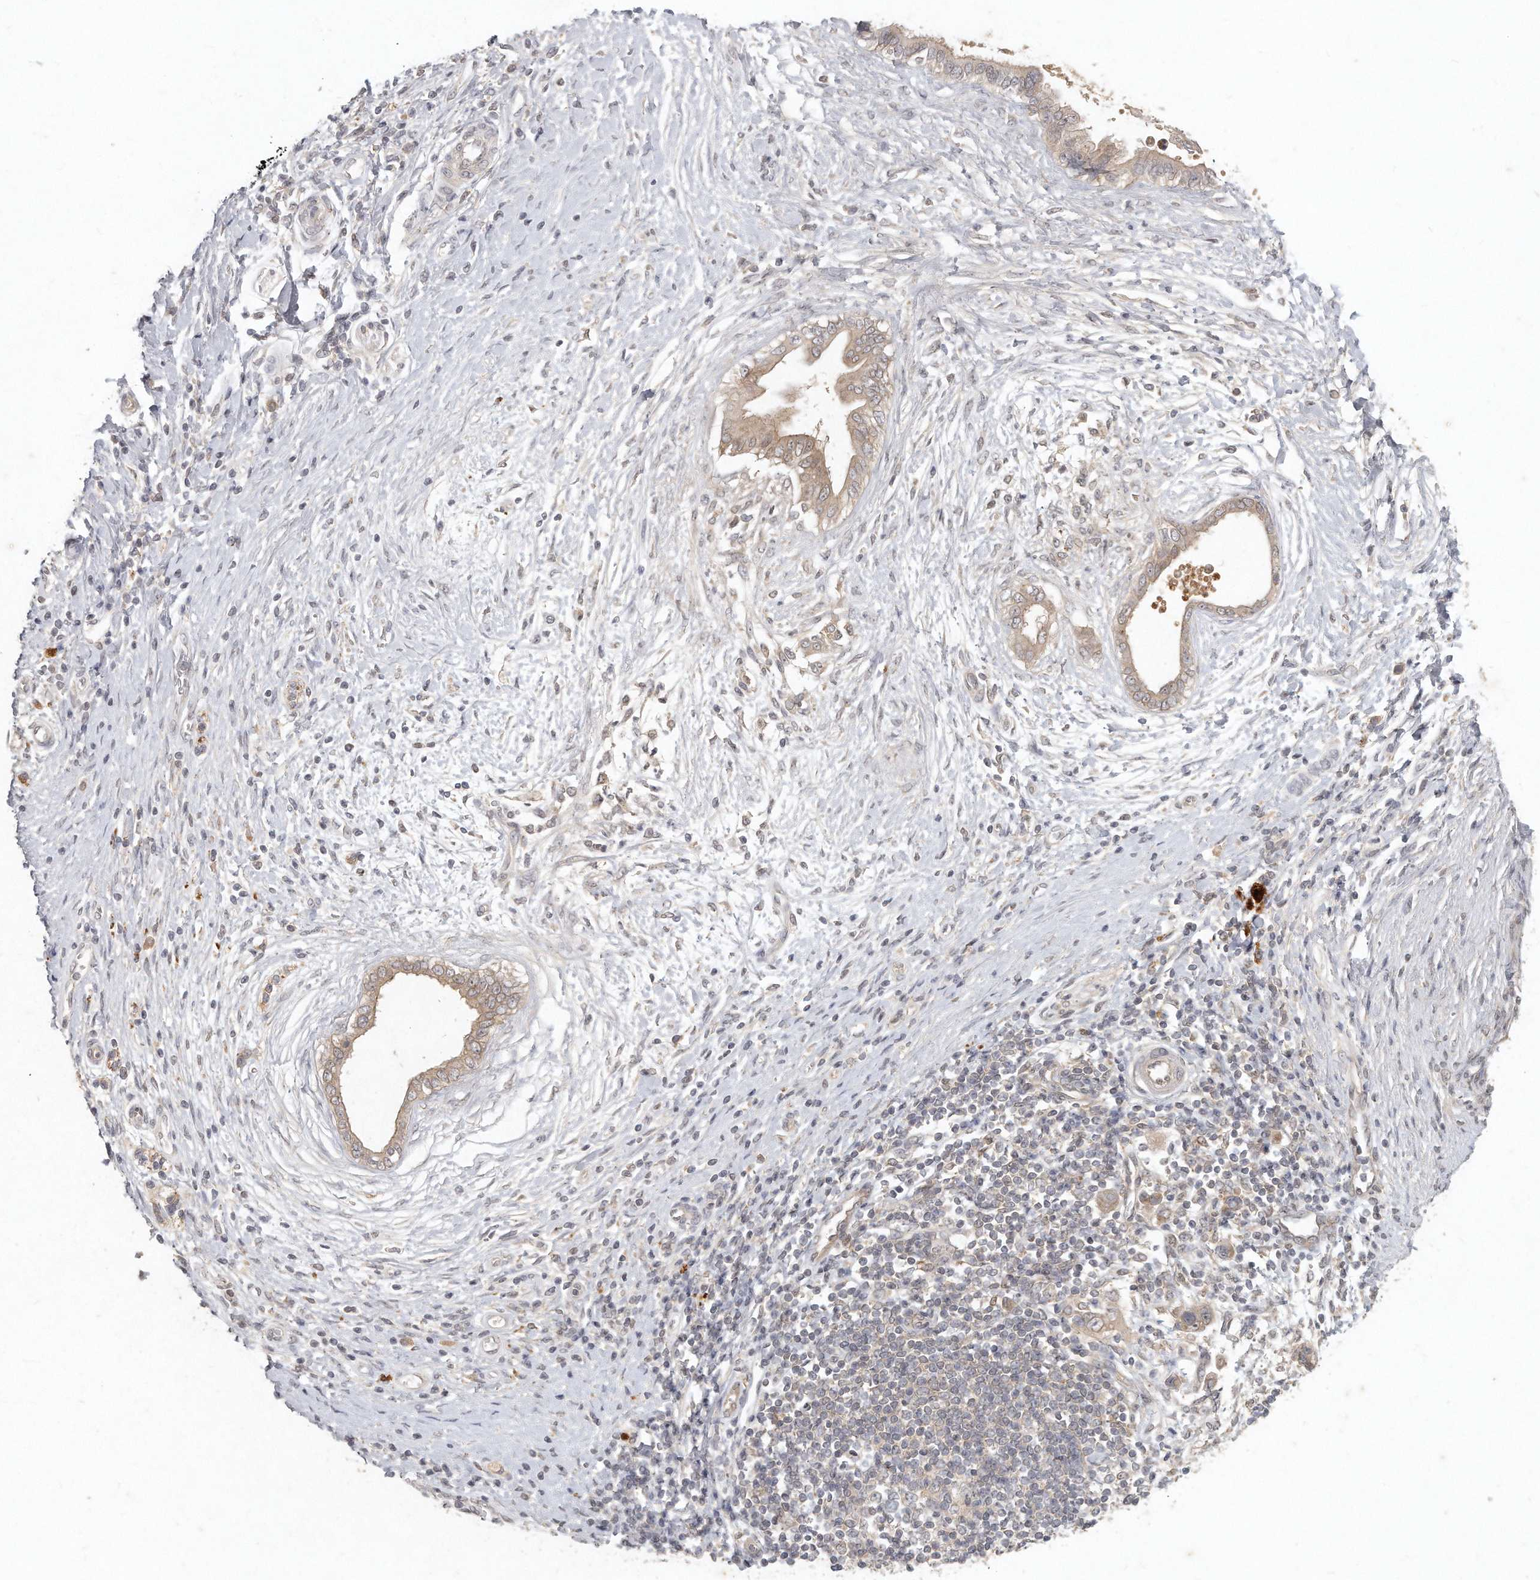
{"staining": {"intensity": "moderate", "quantity": ">75%", "location": "cytoplasmic/membranous"}, "tissue": "pancreatic cancer", "cell_type": "Tumor cells", "image_type": "cancer", "snomed": [{"axis": "morphology", "description": "Adenocarcinoma, NOS"}, {"axis": "topography", "description": "Pancreas"}], "caption": "This histopathology image demonstrates immunohistochemistry (IHC) staining of adenocarcinoma (pancreatic), with medium moderate cytoplasmic/membranous positivity in approximately >75% of tumor cells.", "gene": "LGALS8", "patient": {"sex": "female", "age": 72}}